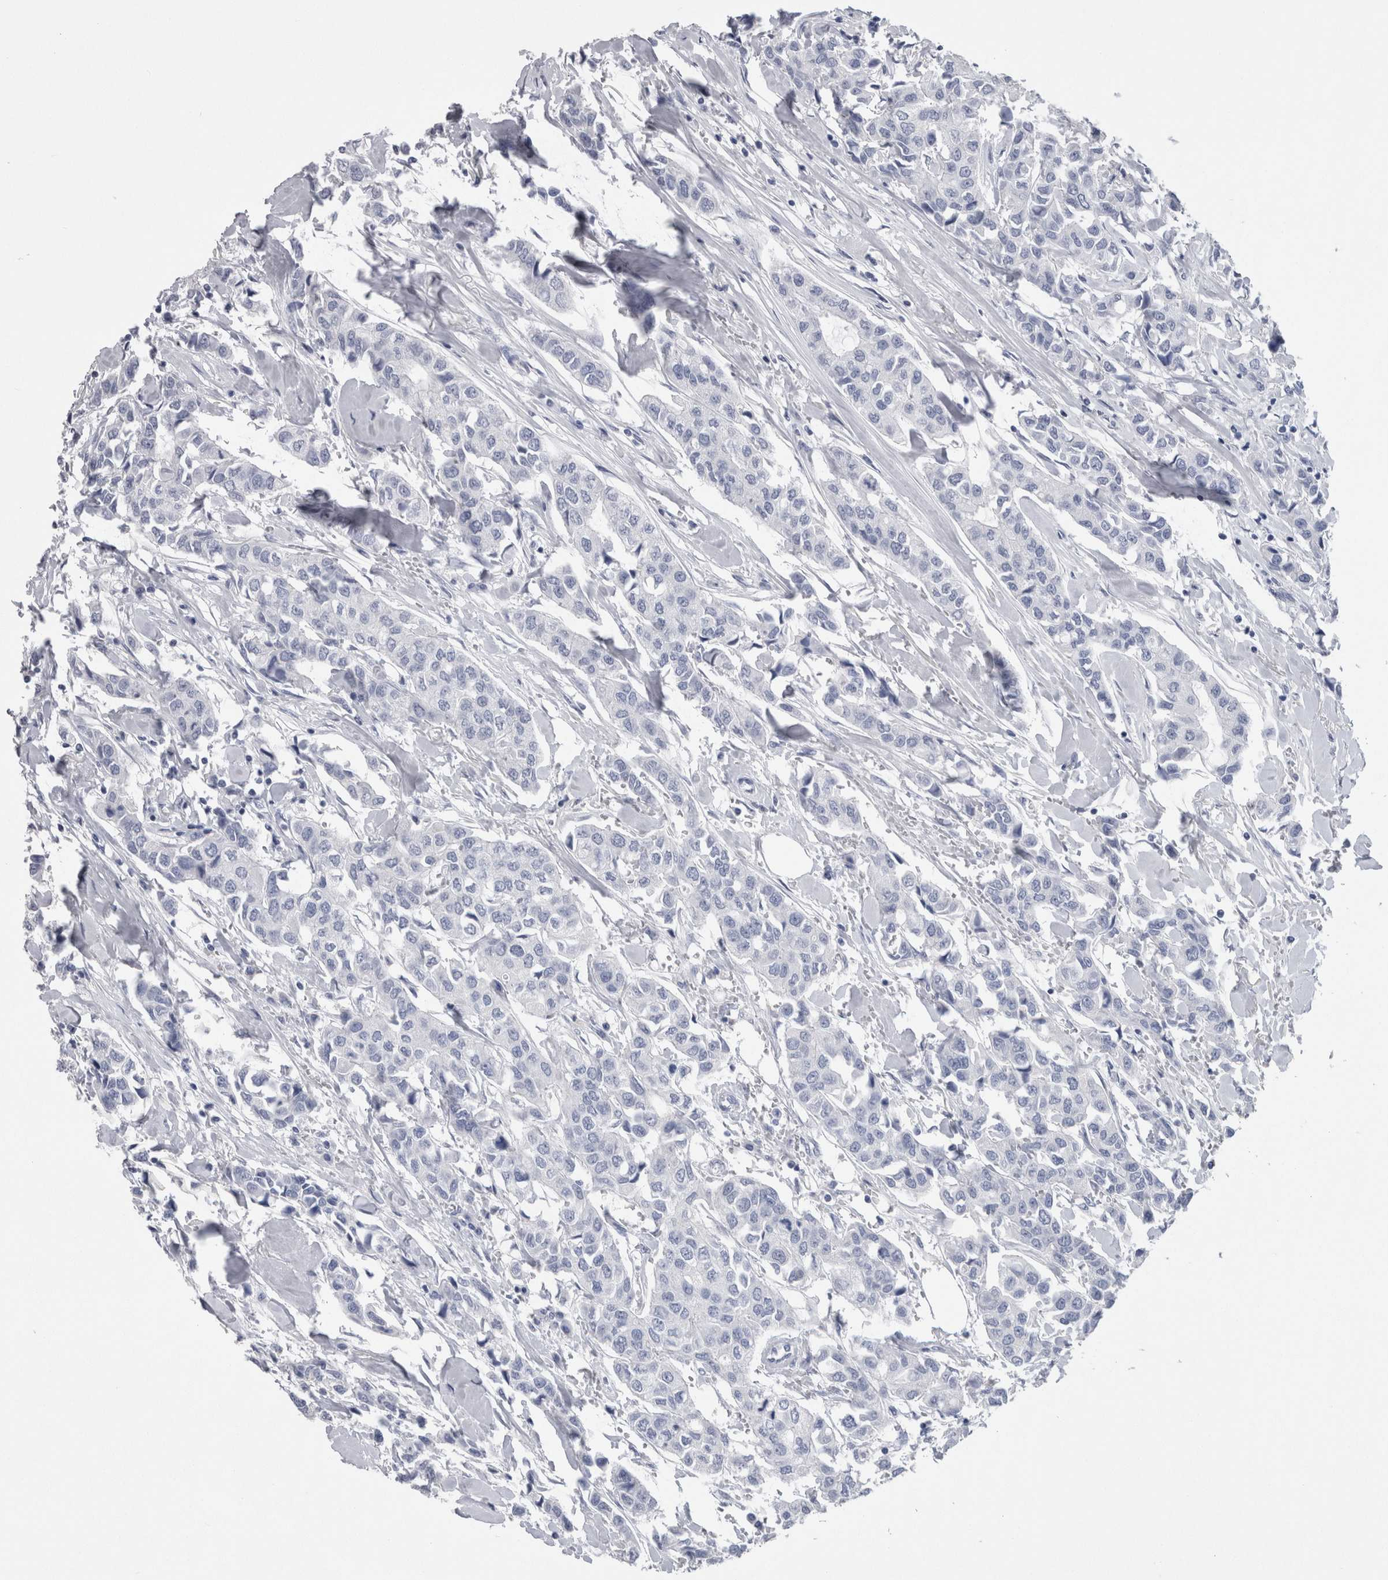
{"staining": {"intensity": "negative", "quantity": "none", "location": "none"}, "tissue": "breast cancer", "cell_type": "Tumor cells", "image_type": "cancer", "snomed": [{"axis": "morphology", "description": "Duct carcinoma"}, {"axis": "topography", "description": "Breast"}], "caption": "DAB (3,3'-diaminobenzidine) immunohistochemical staining of invasive ductal carcinoma (breast) exhibits no significant expression in tumor cells.", "gene": "CA8", "patient": {"sex": "female", "age": 80}}